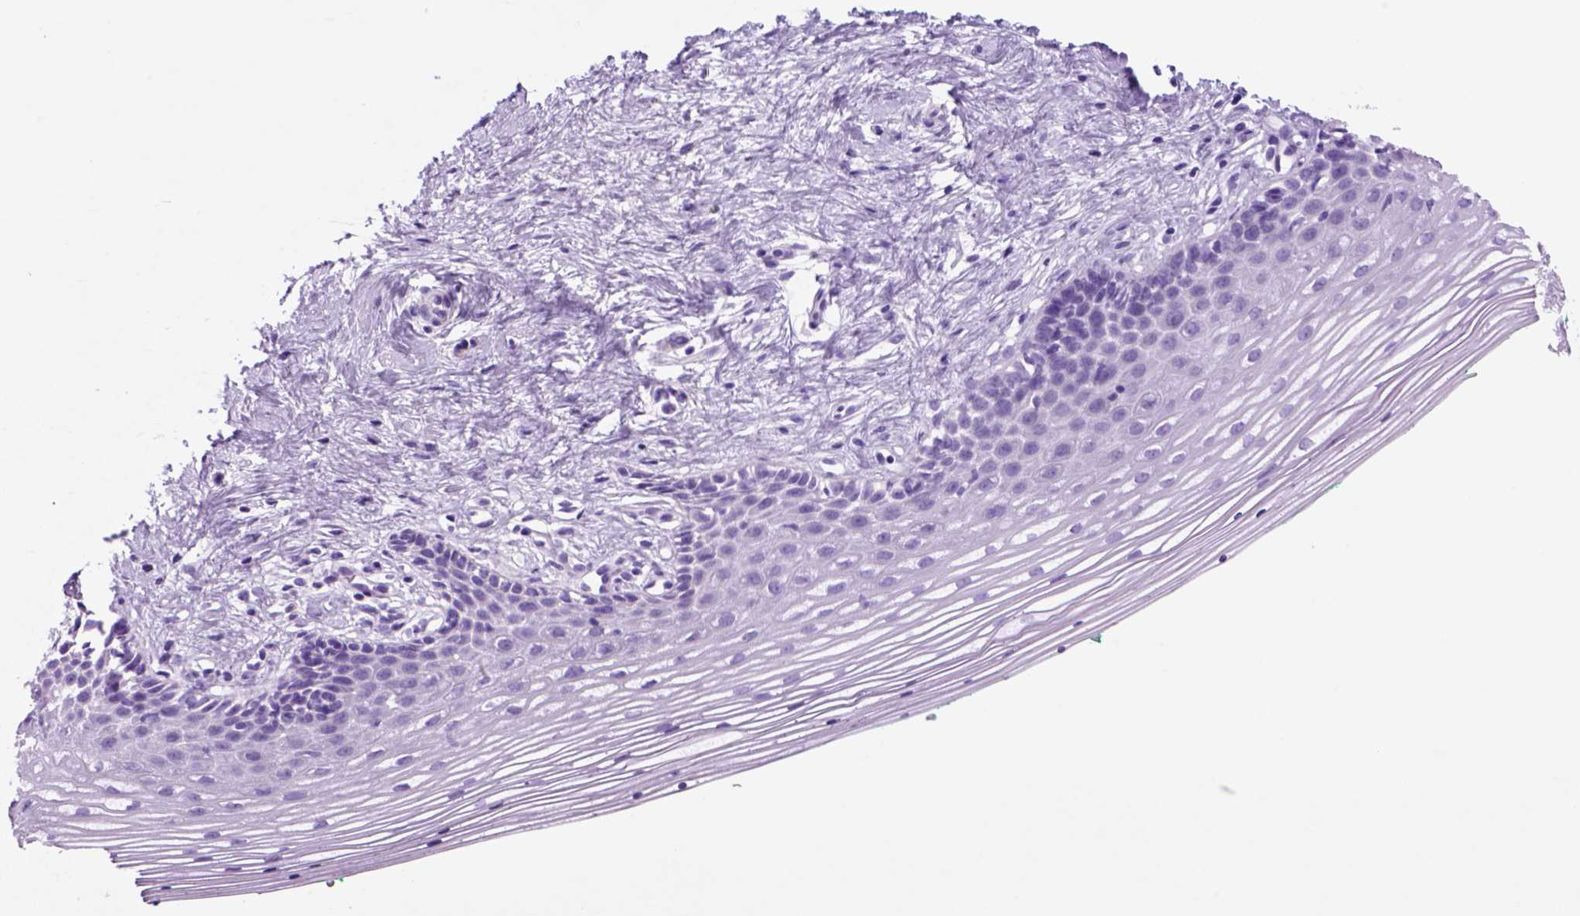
{"staining": {"intensity": "negative", "quantity": "none", "location": "none"}, "tissue": "vagina", "cell_type": "Squamous epithelial cells", "image_type": "normal", "snomed": [{"axis": "morphology", "description": "Normal tissue, NOS"}, {"axis": "topography", "description": "Vagina"}], "caption": "Micrograph shows no protein positivity in squamous epithelial cells of benign vagina. (Brightfield microscopy of DAB immunohistochemistry at high magnification).", "gene": "HHIPL2", "patient": {"sex": "female", "age": 42}}